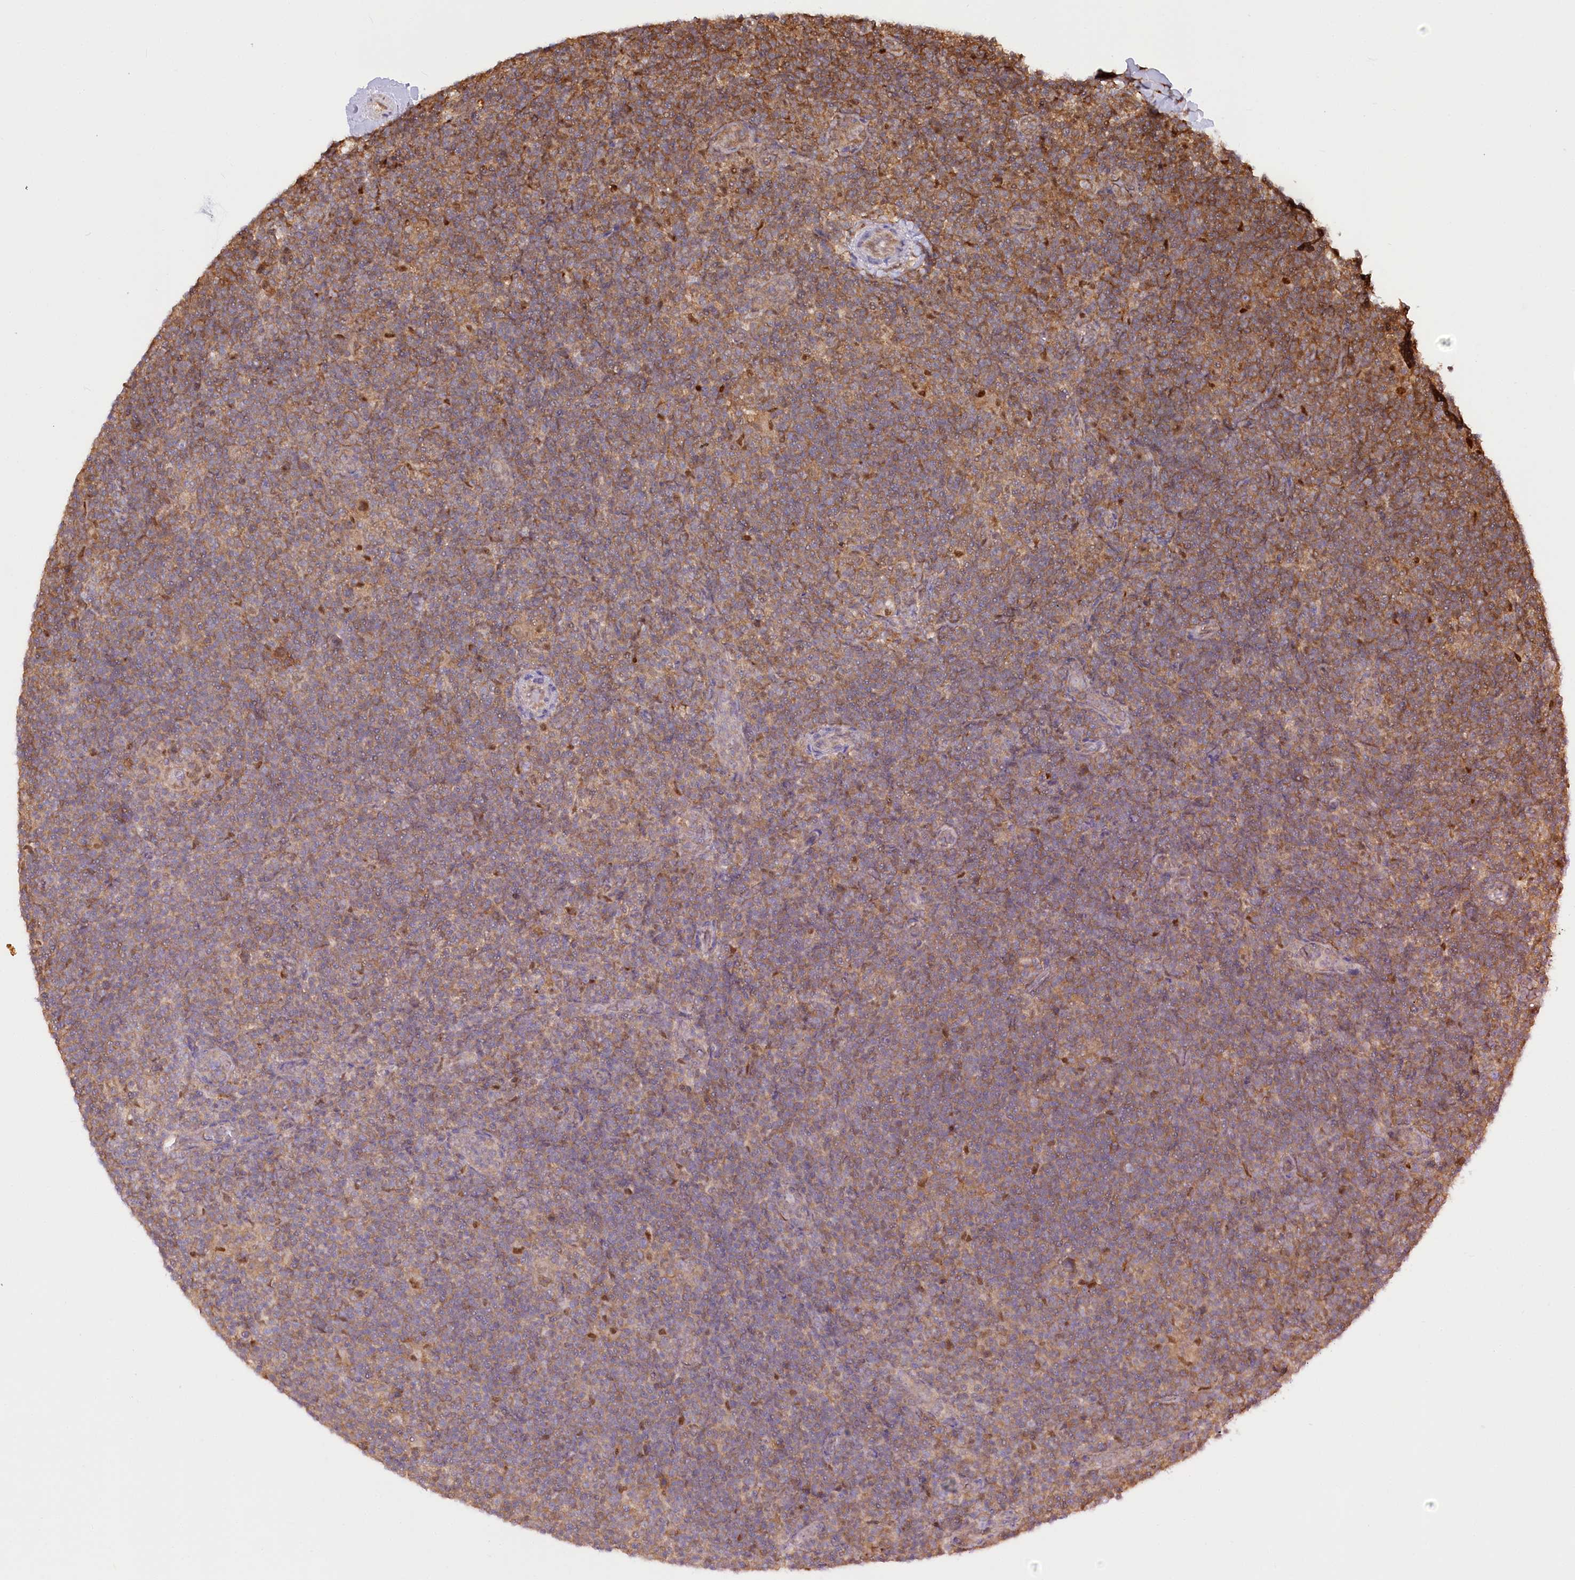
{"staining": {"intensity": "weak", "quantity": "<25%", "location": "cytoplasmic/membranous"}, "tissue": "lymphoma", "cell_type": "Tumor cells", "image_type": "cancer", "snomed": [{"axis": "morphology", "description": "Hodgkin's disease, NOS"}, {"axis": "topography", "description": "Lymph node"}], "caption": "This histopathology image is of lymphoma stained with immunohistochemistry to label a protein in brown with the nuclei are counter-stained blue. There is no expression in tumor cells.", "gene": "PSMA1", "patient": {"sex": "female", "age": 57}}